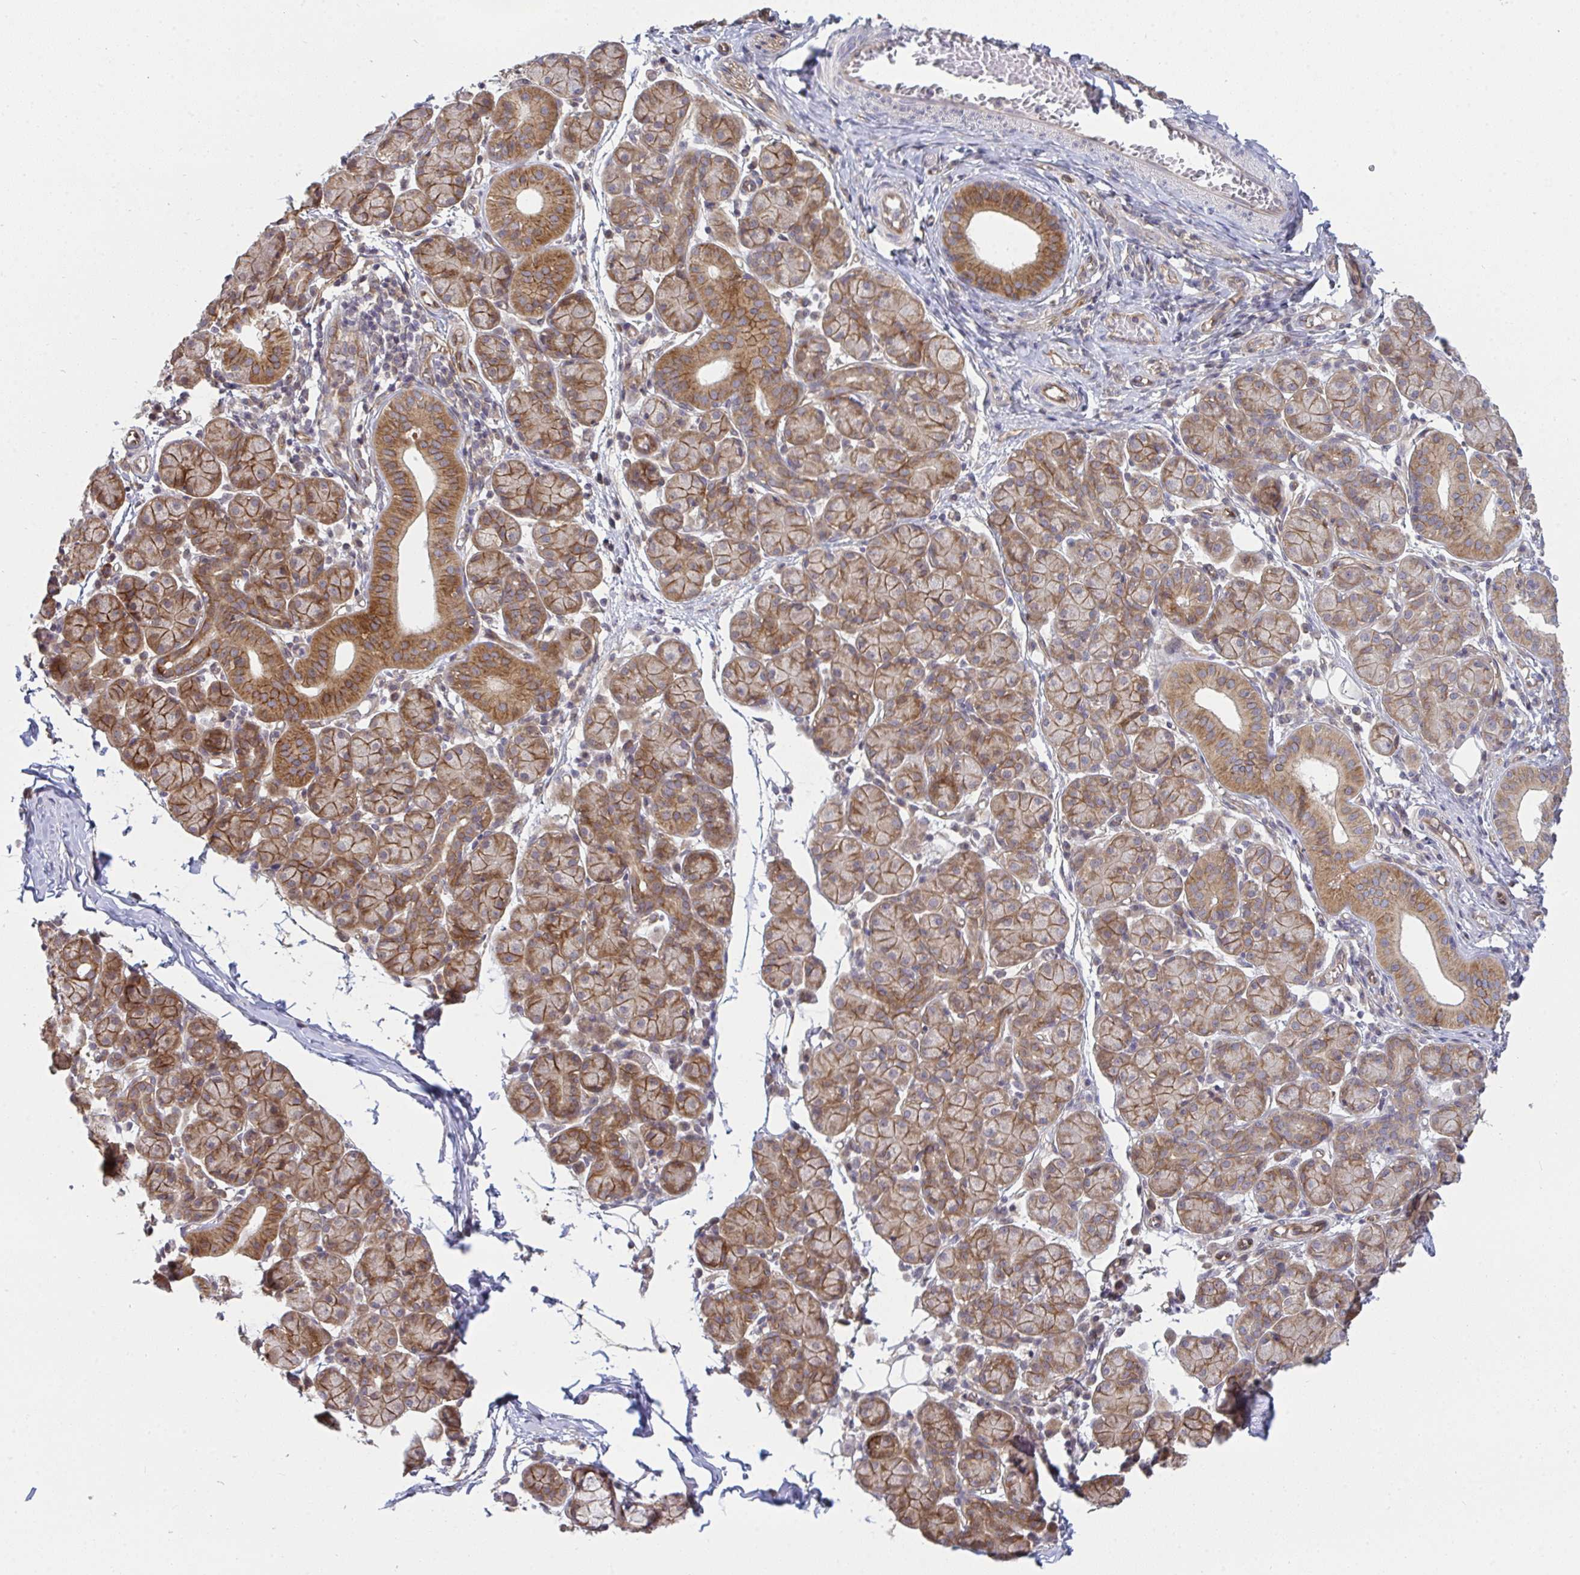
{"staining": {"intensity": "moderate", "quantity": ">75%", "location": "cytoplasmic/membranous"}, "tissue": "salivary gland", "cell_type": "Glandular cells", "image_type": "normal", "snomed": [{"axis": "morphology", "description": "Normal tissue, NOS"}, {"axis": "morphology", "description": "Inflammation, NOS"}, {"axis": "topography", "description": "Lymph node"}, {"axis": "topography", "description": "Salivary gland"}], "caption": "Protein analysis of normal salivary gland exhibits moderate cytoplasmic/membranous staining in approximately >75% of glandular cells.", "gene": "CASP9", "patient": {"sex": "male", "age": 3}}